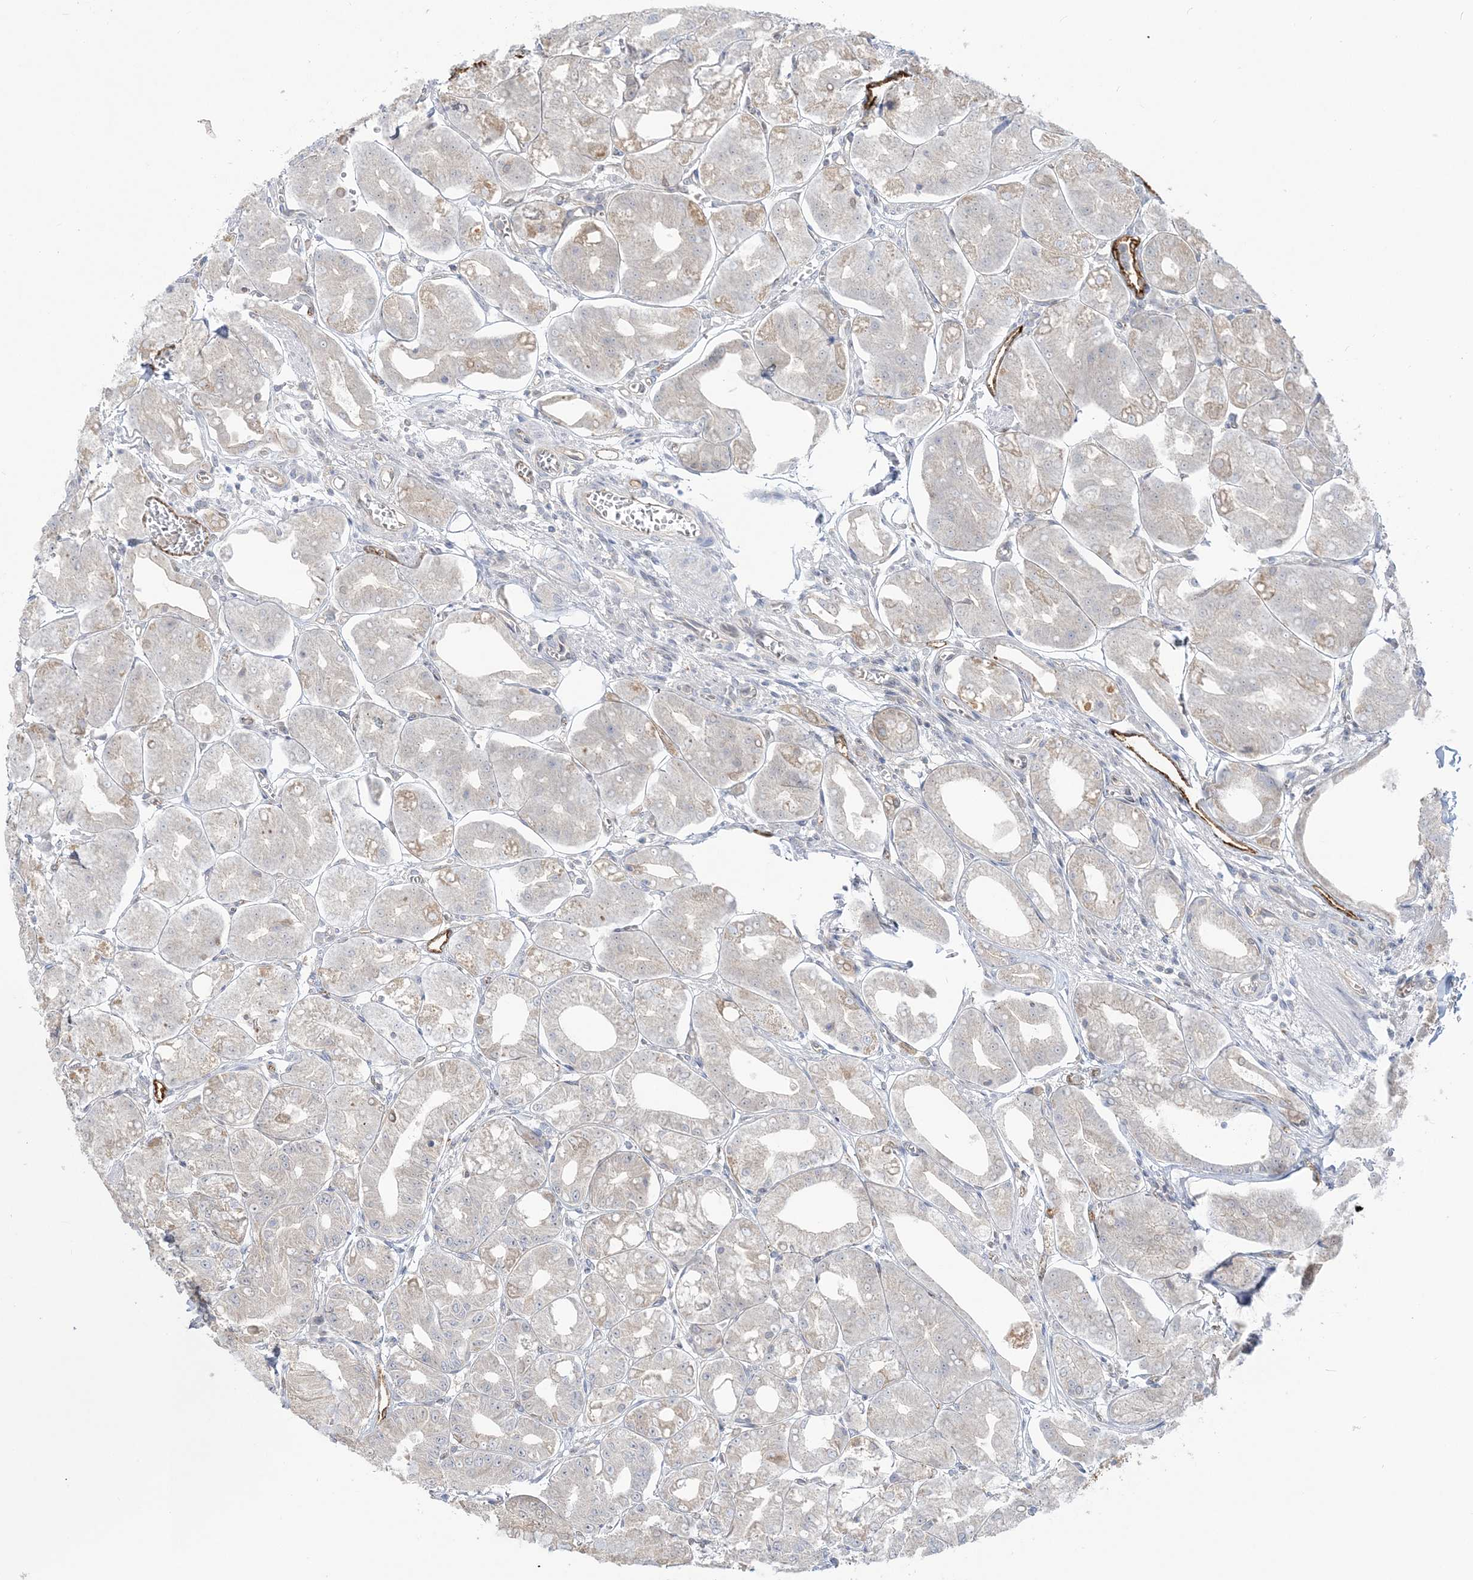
{"staining": {"intensity": "weak", "quantity": "<25%", "location": "cytoplasmic/membranous"}, "tissue": "stomach", "cell_type": "Glandular cells", "image_type": "normal", "snomed": [{"axis": "morphology", "description": "Normal tissue, NOS"}, {"axis": "topography", "description": "Stomach, lower"}], "caption": "There is no significant staining in glandular cells of stomach.", "gene": "INPP1", "patient": {"sex": "male", "age": 71}}